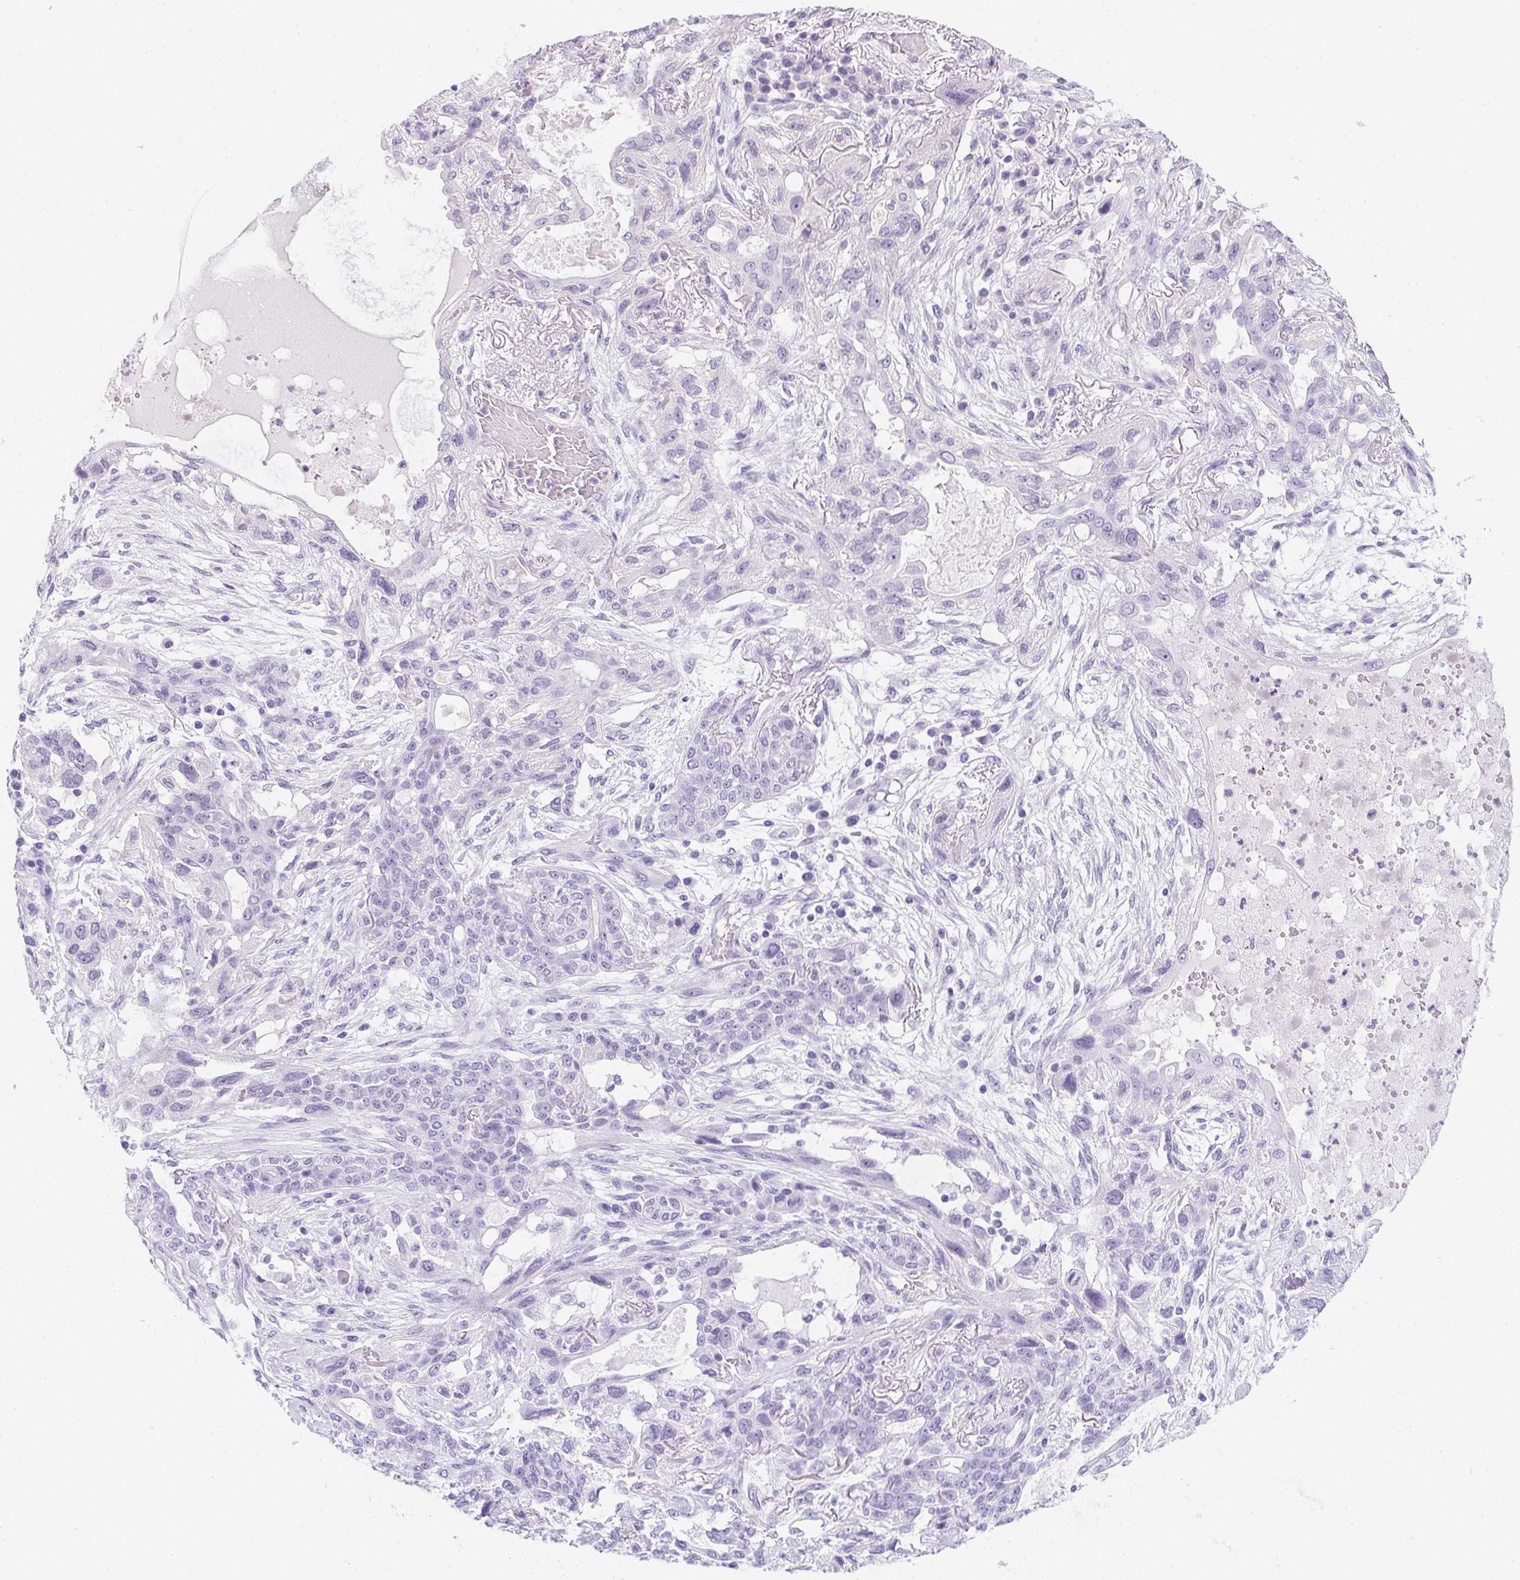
{"staining": {"intensity": "negative", "quantity": "none", "location": "none"}, "tissue": "lung cancer", "cell_type": "Tumor cells", "image_type": "cancer", "snomed": [{"axis": "morphology", "description": "Squamous cell carcinoma, NOS"}, {"axis": "topography", "description": "Lung"}], "caption": "IHC of lung cancer (squamous cell carcinoma) exhibits no staining in tumor cells. (Brightfield microscopy of DAB immunohistochemistry at high magnification).", "gene": "PRKAA1", "patient": {"sex": "female", "age": 70}}